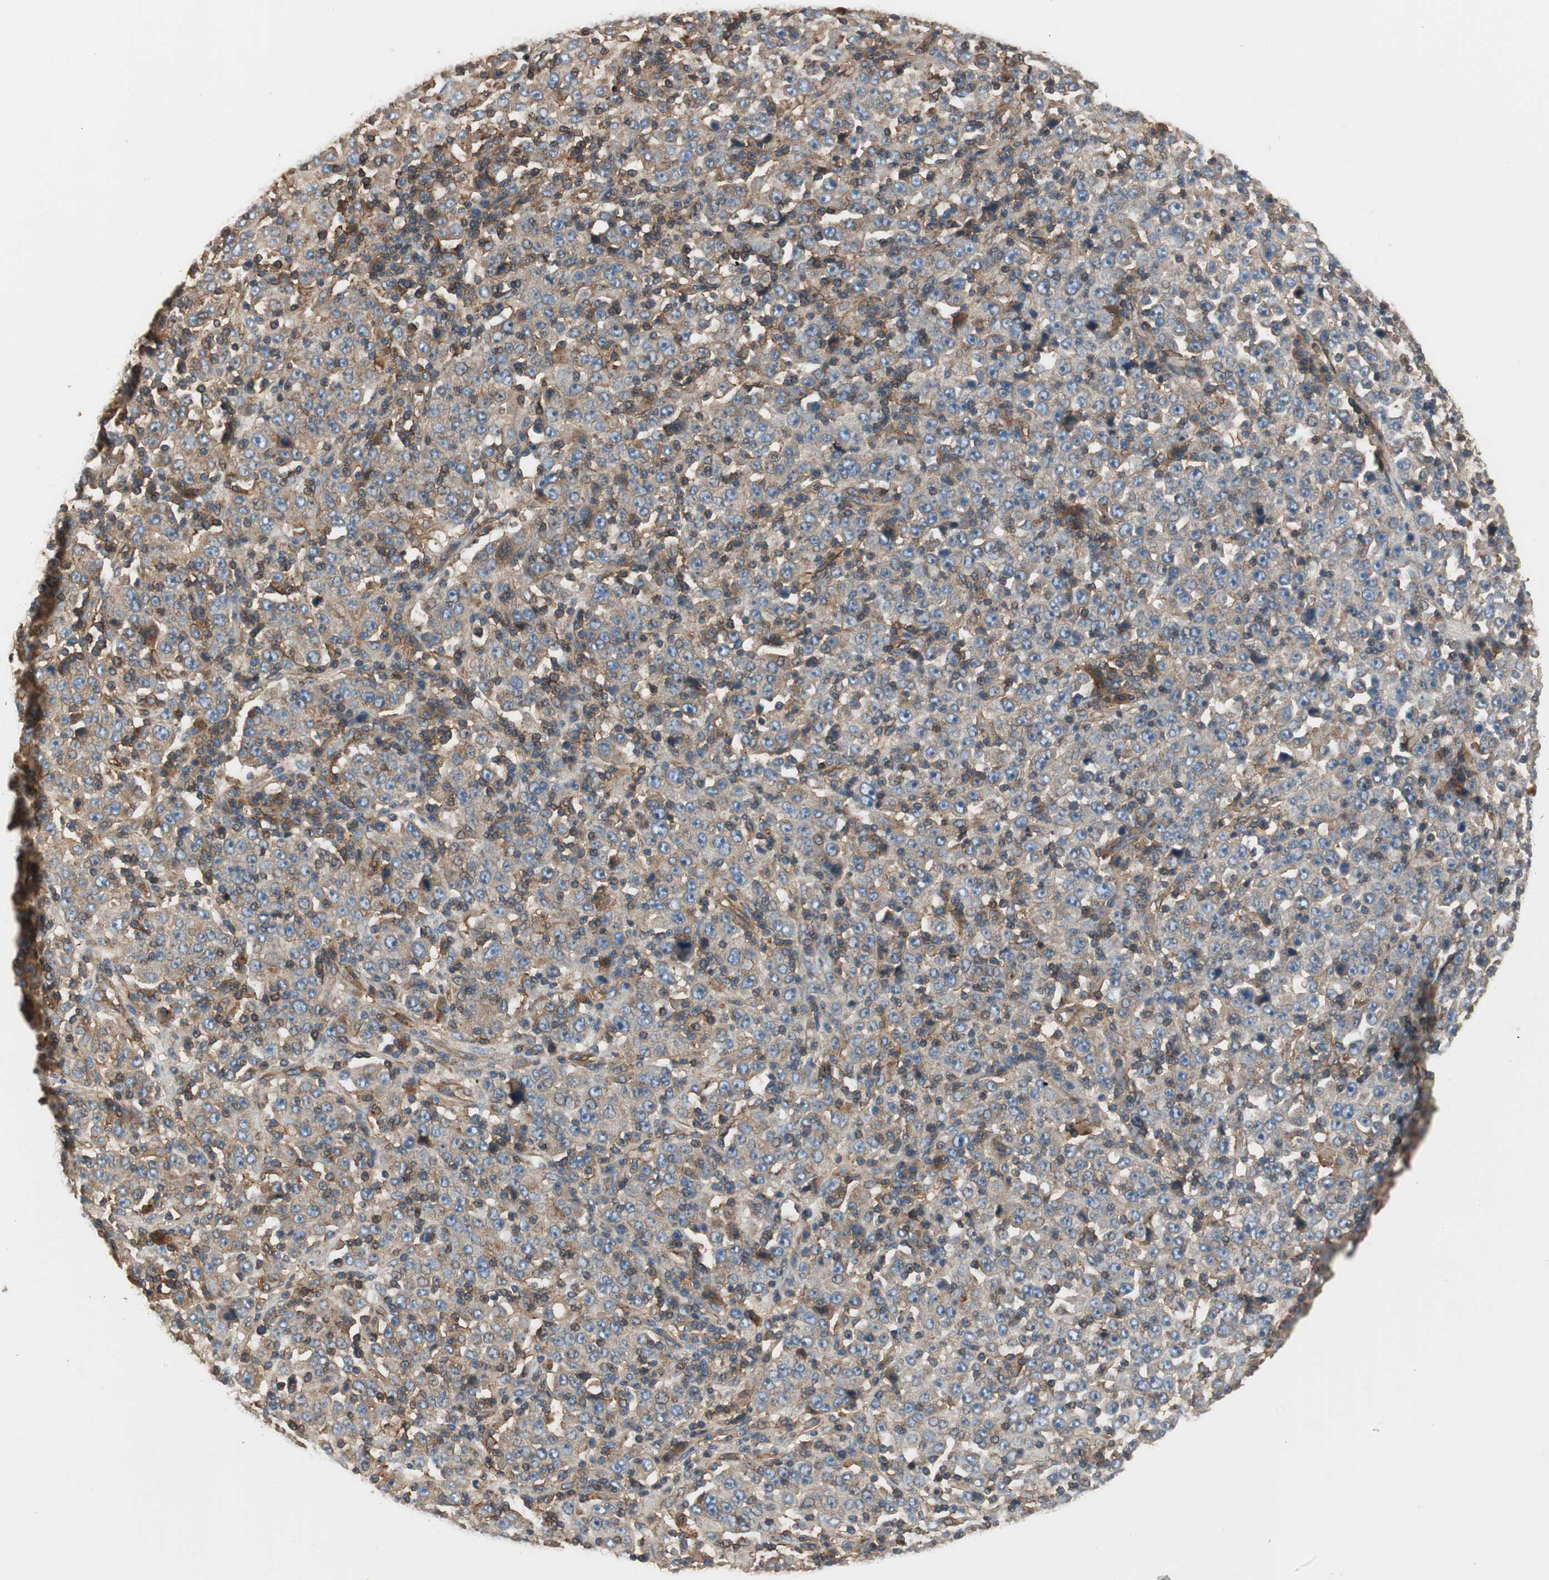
{"staining": {"intensity": "moderate", "quantity": "<25%", "location": "cytoplasmic/membranous"}, "tissue": "stomach cancer", "cell_type": "Tumor cells", "image_type": "cancer", "snomed": [{"axis": "morphology", "description": "Normal tissue, NOS"}, {"axis": "morphology", "description": "Adenocarcinoma, NOS"}, {"axis": "topography", "description": "Stomach, upper"}, {"axis": "topography", "description": "Stomach"}], "caption": "DAB (3,3'-diaminobenzidine) immunohistochemical staining of stomach cancer (adenocarcinoma) reveals moderate cytoplasmic/membranous protein staining in about <25% of tumor cells.", "gene": "IL1RL1", "patient": {"sex": "male", "age": 59}}